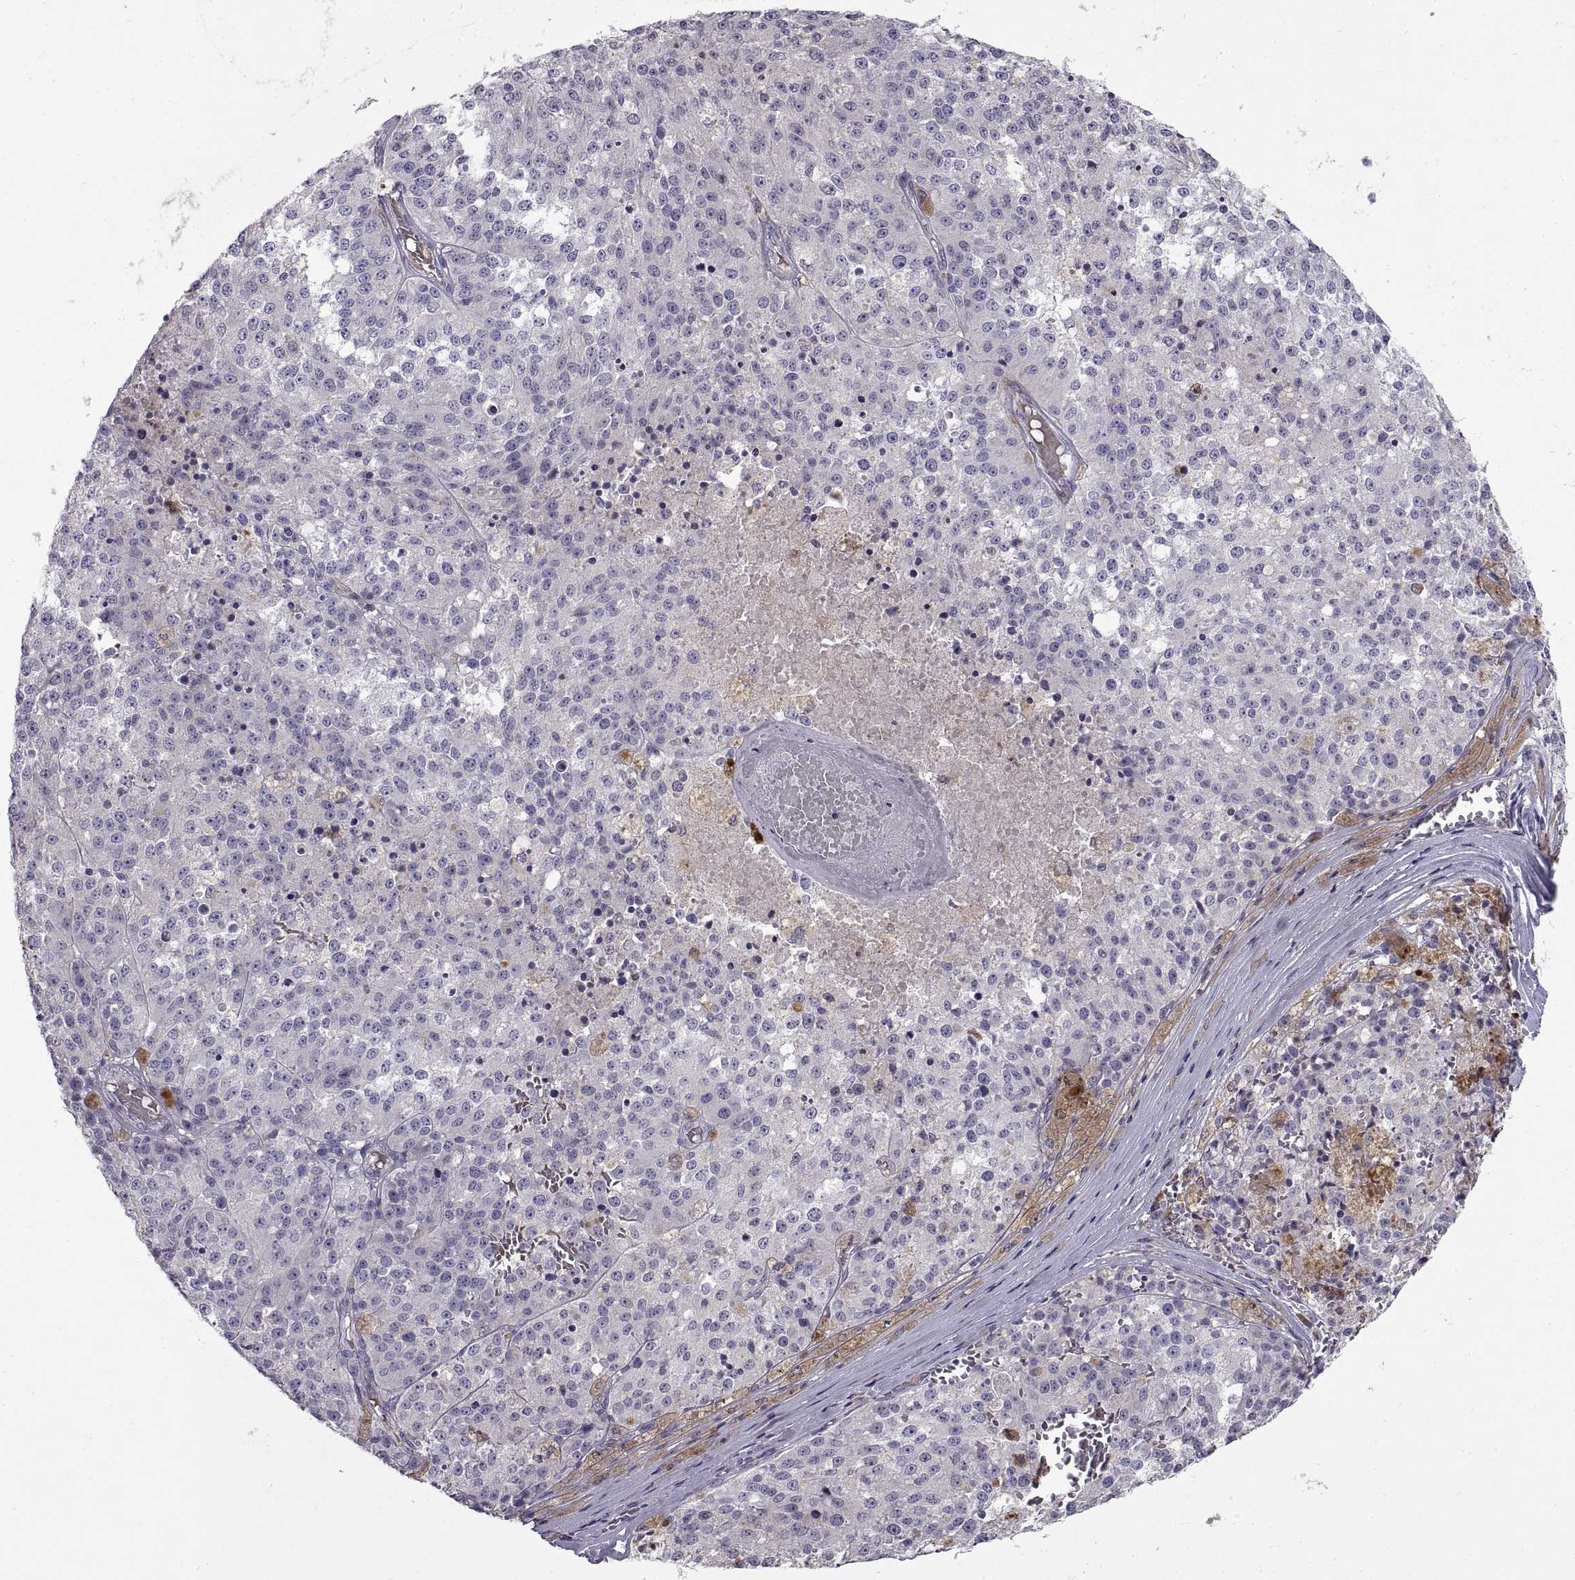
{"staining": {"intensity": "negative", "quantity": "none", "location": "none"}, "tissue": "melanoma", "cell_type": "Tumor cells", "image_type": "cancer", "snomed": [{"axis": "morphology", "description": "Malignant melanoma, Metastatic site"}, {"axis": "topography", "description": "Lymph node"}], "caption": "Image shows no protein expression in tumor cells of melanoma tissue. (Stains: DAB (3,3'-diaminobenzidine) IHC with hematoxylin counter stain, Microscopy: brightfield microscopy at high magnification).", "gene": "DOK3", "patient": {"sex": "female", "age": 64}}